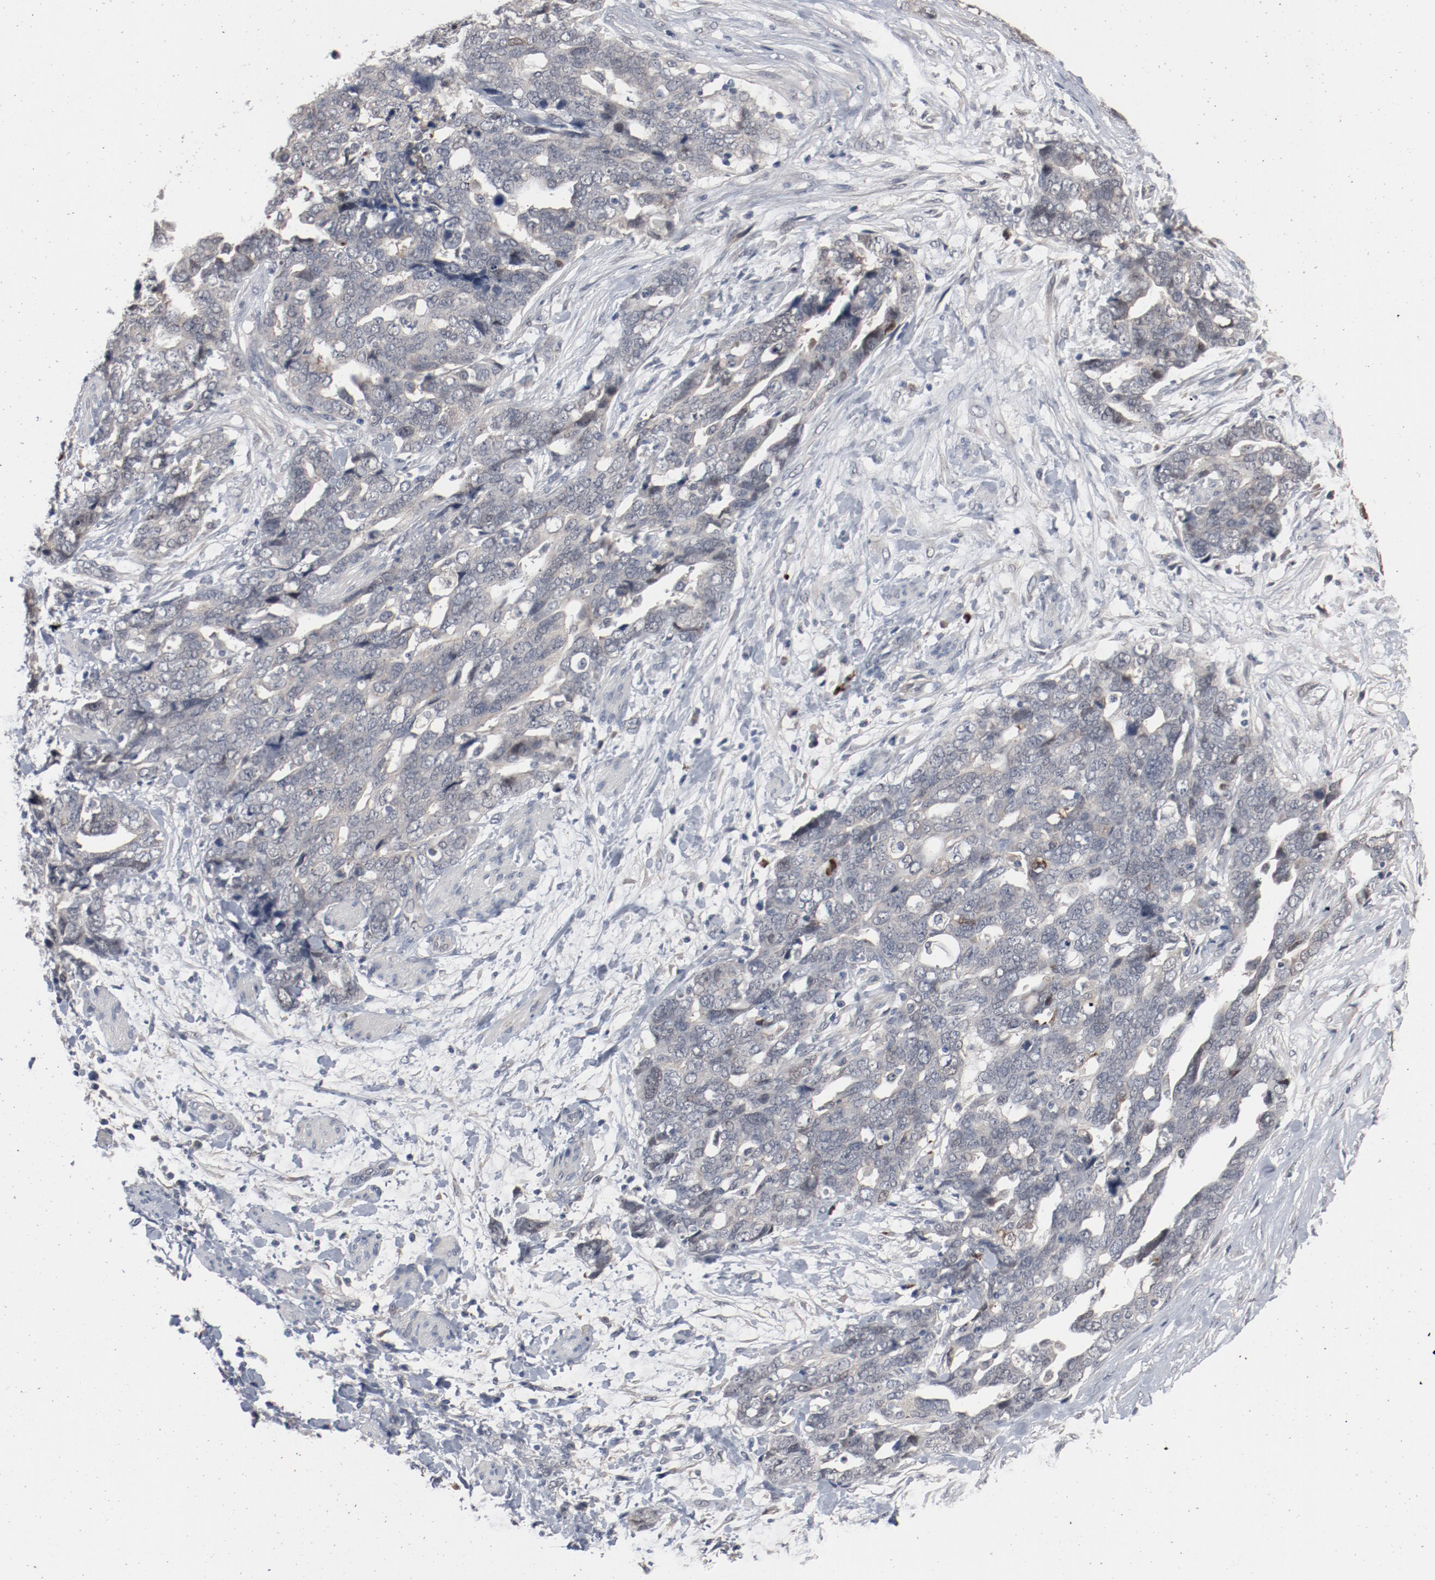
{"staining": {"intensity": "weak", "quantity": ">75%", "location": "cytoplasmic/membranous"}, "tissue": "ovarian cancer", "cell_type": "Tumor cells", "image_type": "cancer", "snomed": [{"axis": "morphology", "description": "Normal tissue, NOS"}, {"axis": "morphology", "description": "Cystadenocarcinoma, serous, NOS"}, {"axis": "topography", "description": "Fallopian tube"}, {"axis": "topography", "description": "Ovary"}], "caption": "Serous cystadenocarcinoma (ovarian) was stained to show a protein in brown. There is low levels of weak cytoplasmic/membranous positivity in approximately >75% of tumor cells.", "gene": "DNAL4", "patient": {"sex": "female", "age": 56}}